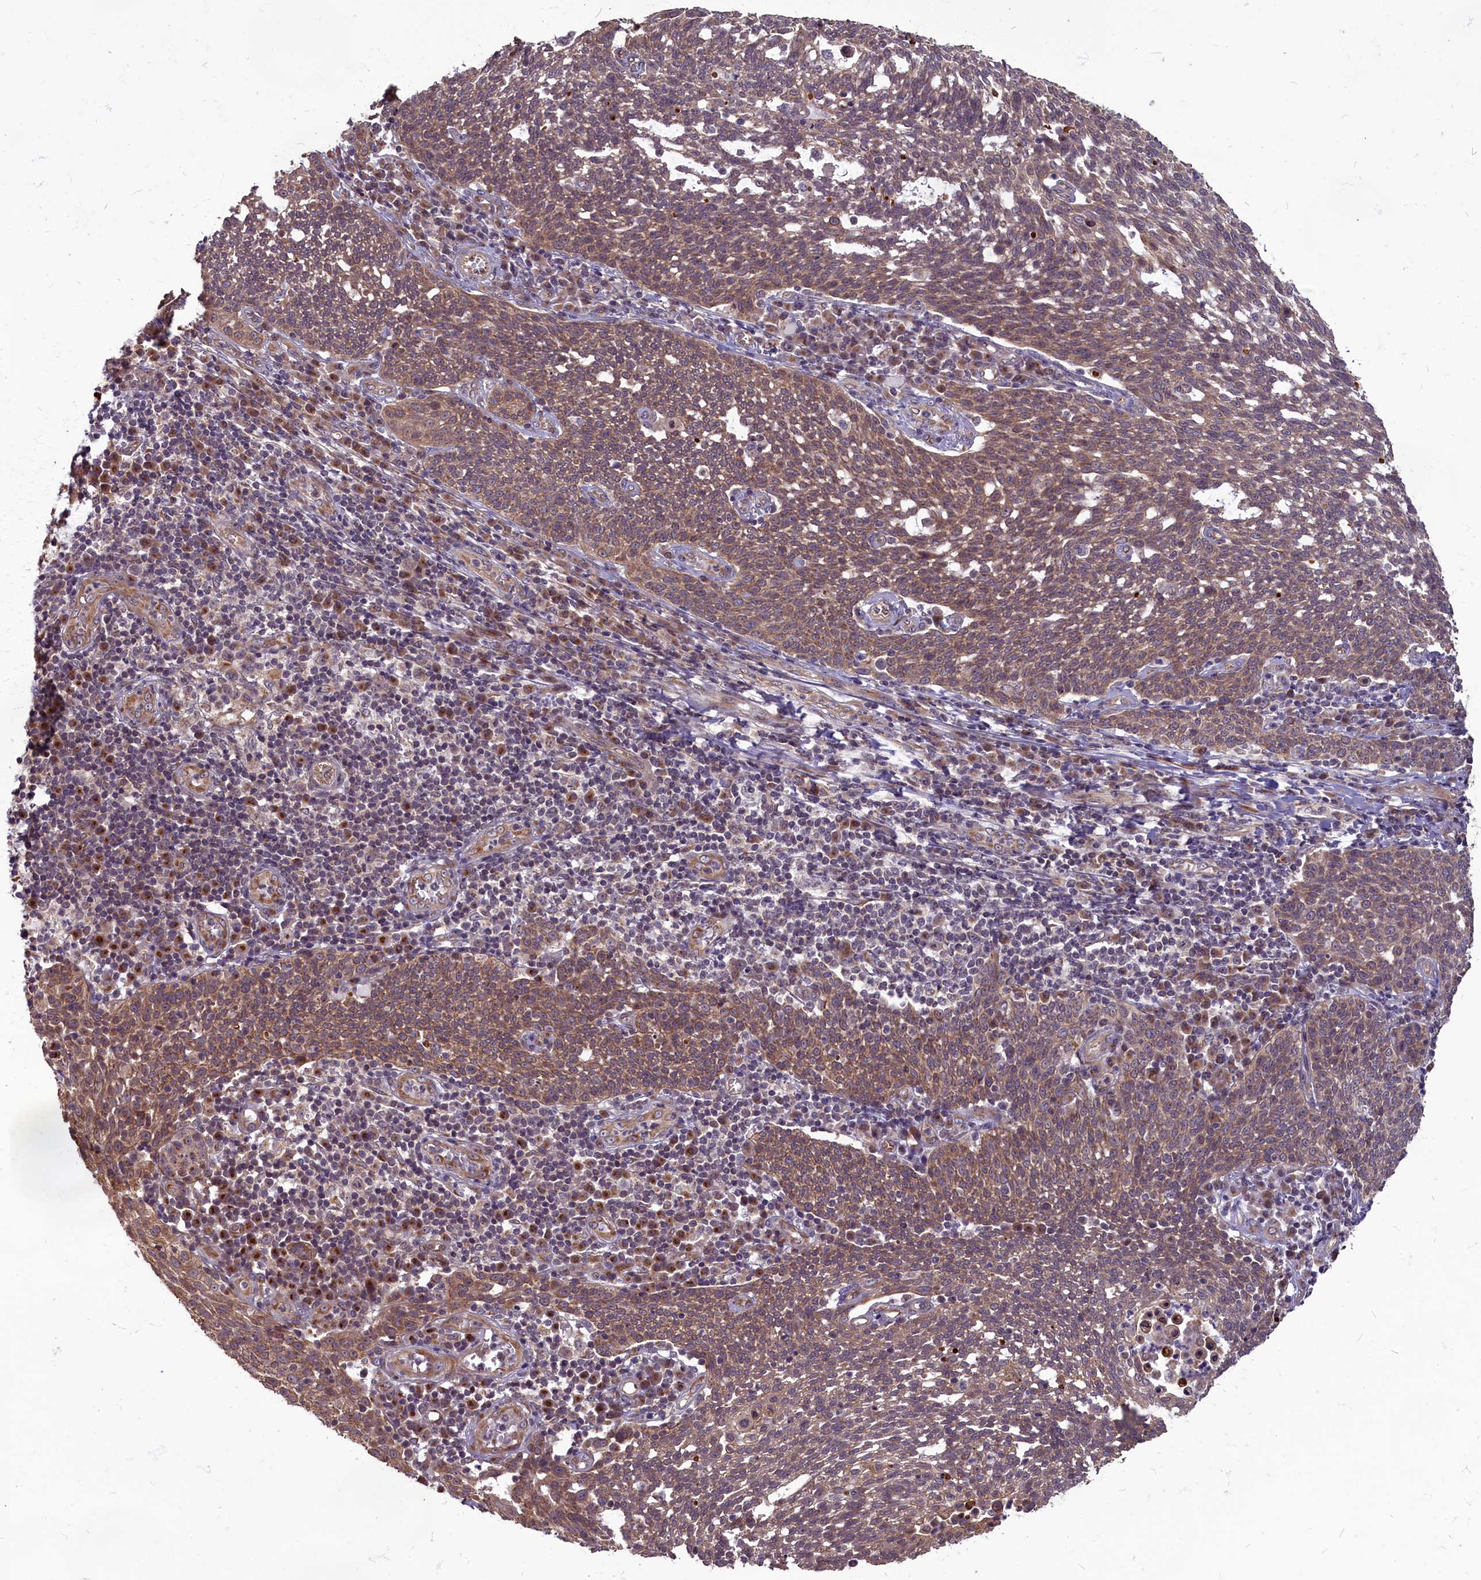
{"staining": {"intensity": "moderate", "quantity": ">75%", "location": "cytoplasmic/membranous"}, "tissue": "cervical cancer", "cell_type": "Tumor cells", "image_type": "cancer", "snomed": [{"axis": "morphology", "description": "Squamous cell carcinoma, NOS"}, {"axis": "topography", "description": "Cervix"}], "caption": "Tumor cells reveal medium levels of moderate cytoplasmic/membranous expression in approximately >75% of cells in cervical cancer. The staining was performed using DAB (3,3'-diaminobenzidine), with brown indicating positive protein expression. Nuclei are stained blue with hematoxylin.", "gene": "MYCBP", "patient": {"sex": "female", "age": 34}}